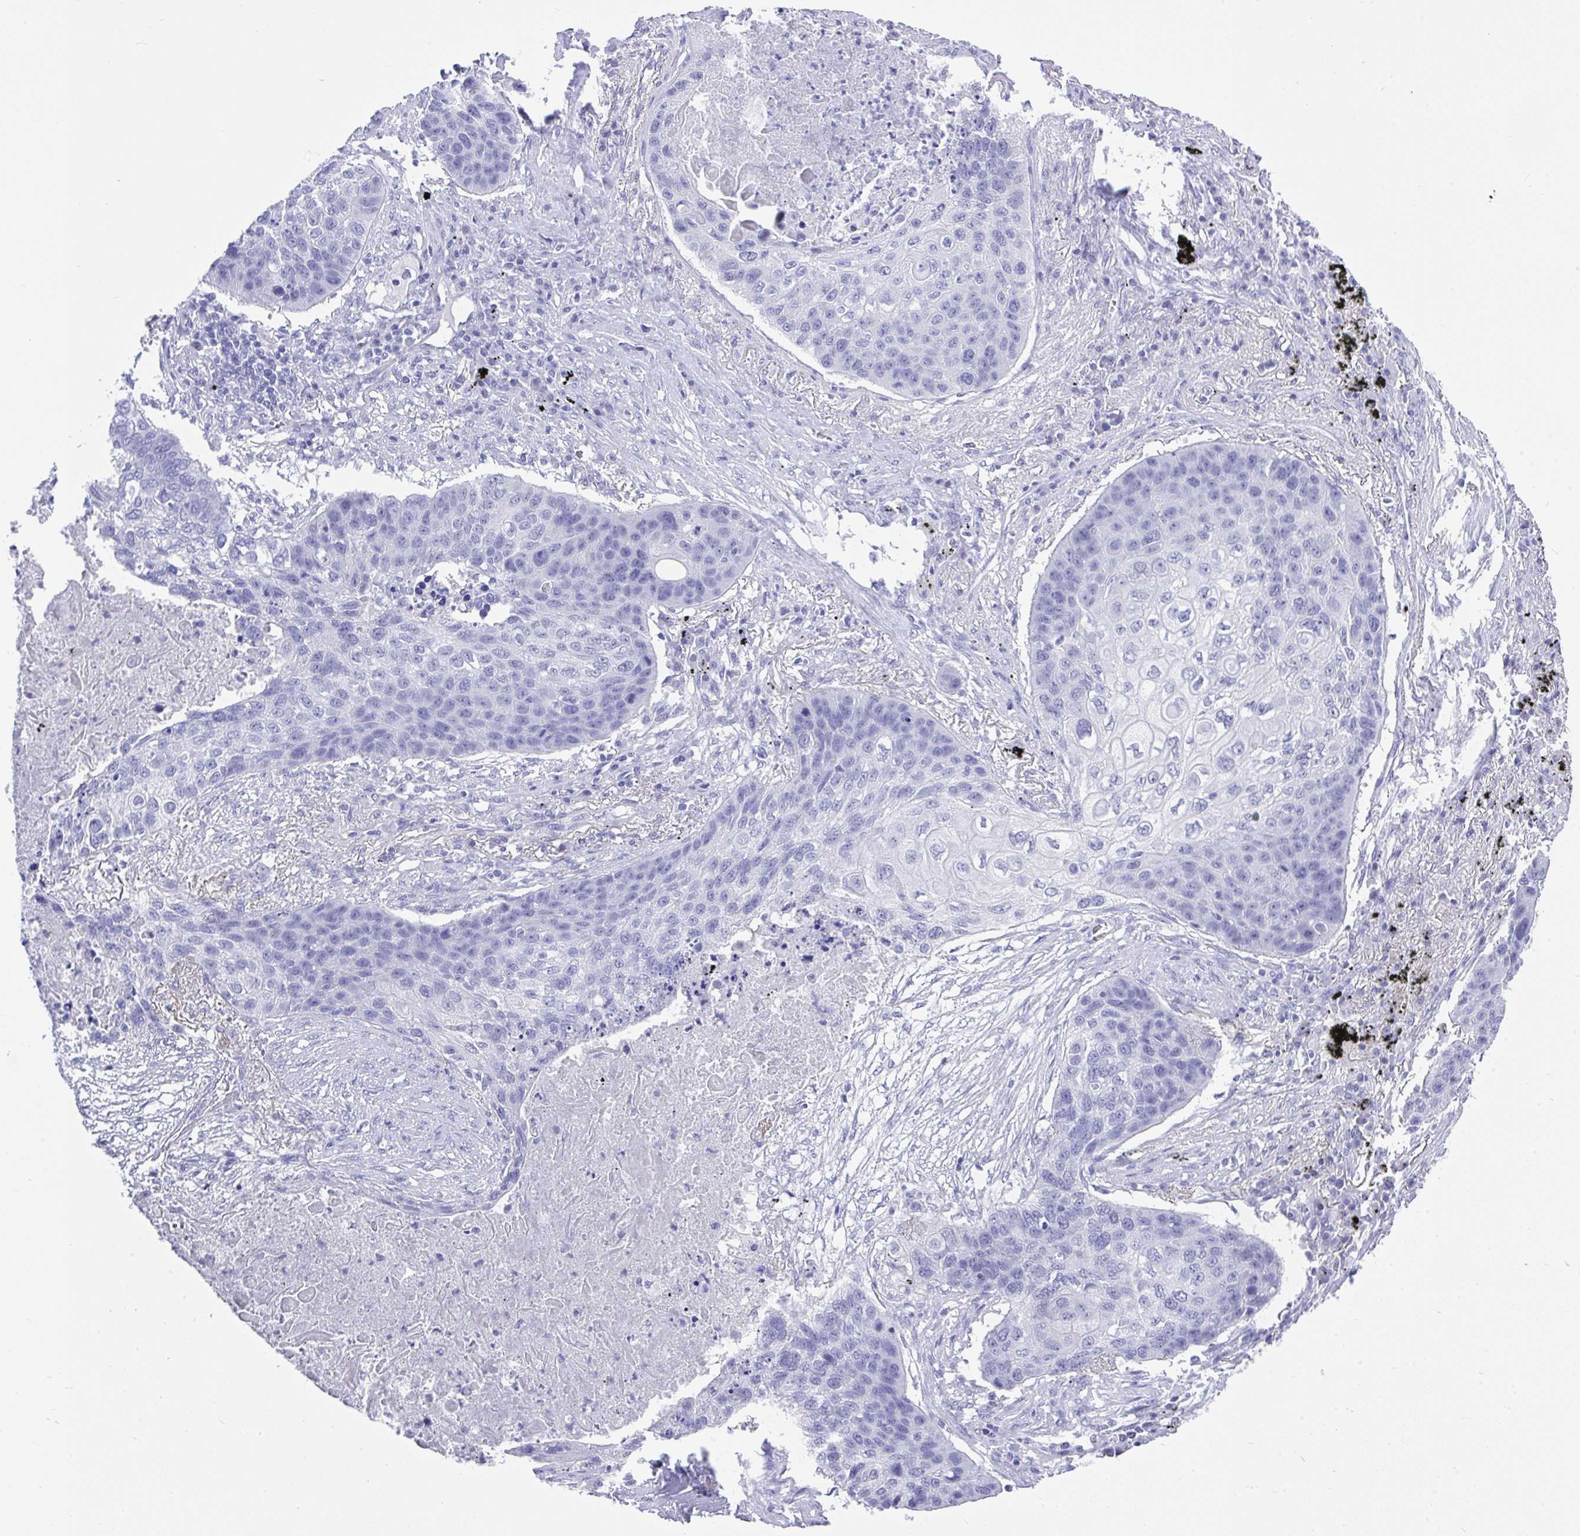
{"staining": {"intensity": "negative", "quantity": "none", "location": "none"}, "tissue": "lung cancer", "cell_type": "Tumor cells", "image_type": "cancer", "snomed": [{"axis": "morphology", "description": "Squamous cell carcinoma, NOS"}, {"axis": "topography", "description": "Lung"}], "caption": "The IHC image has no significant positivity in tumor cells of lung squamous cell carcinoma tissue.", "gene": "MS4A12", "patient": {"sex": "female", "age": 63}}